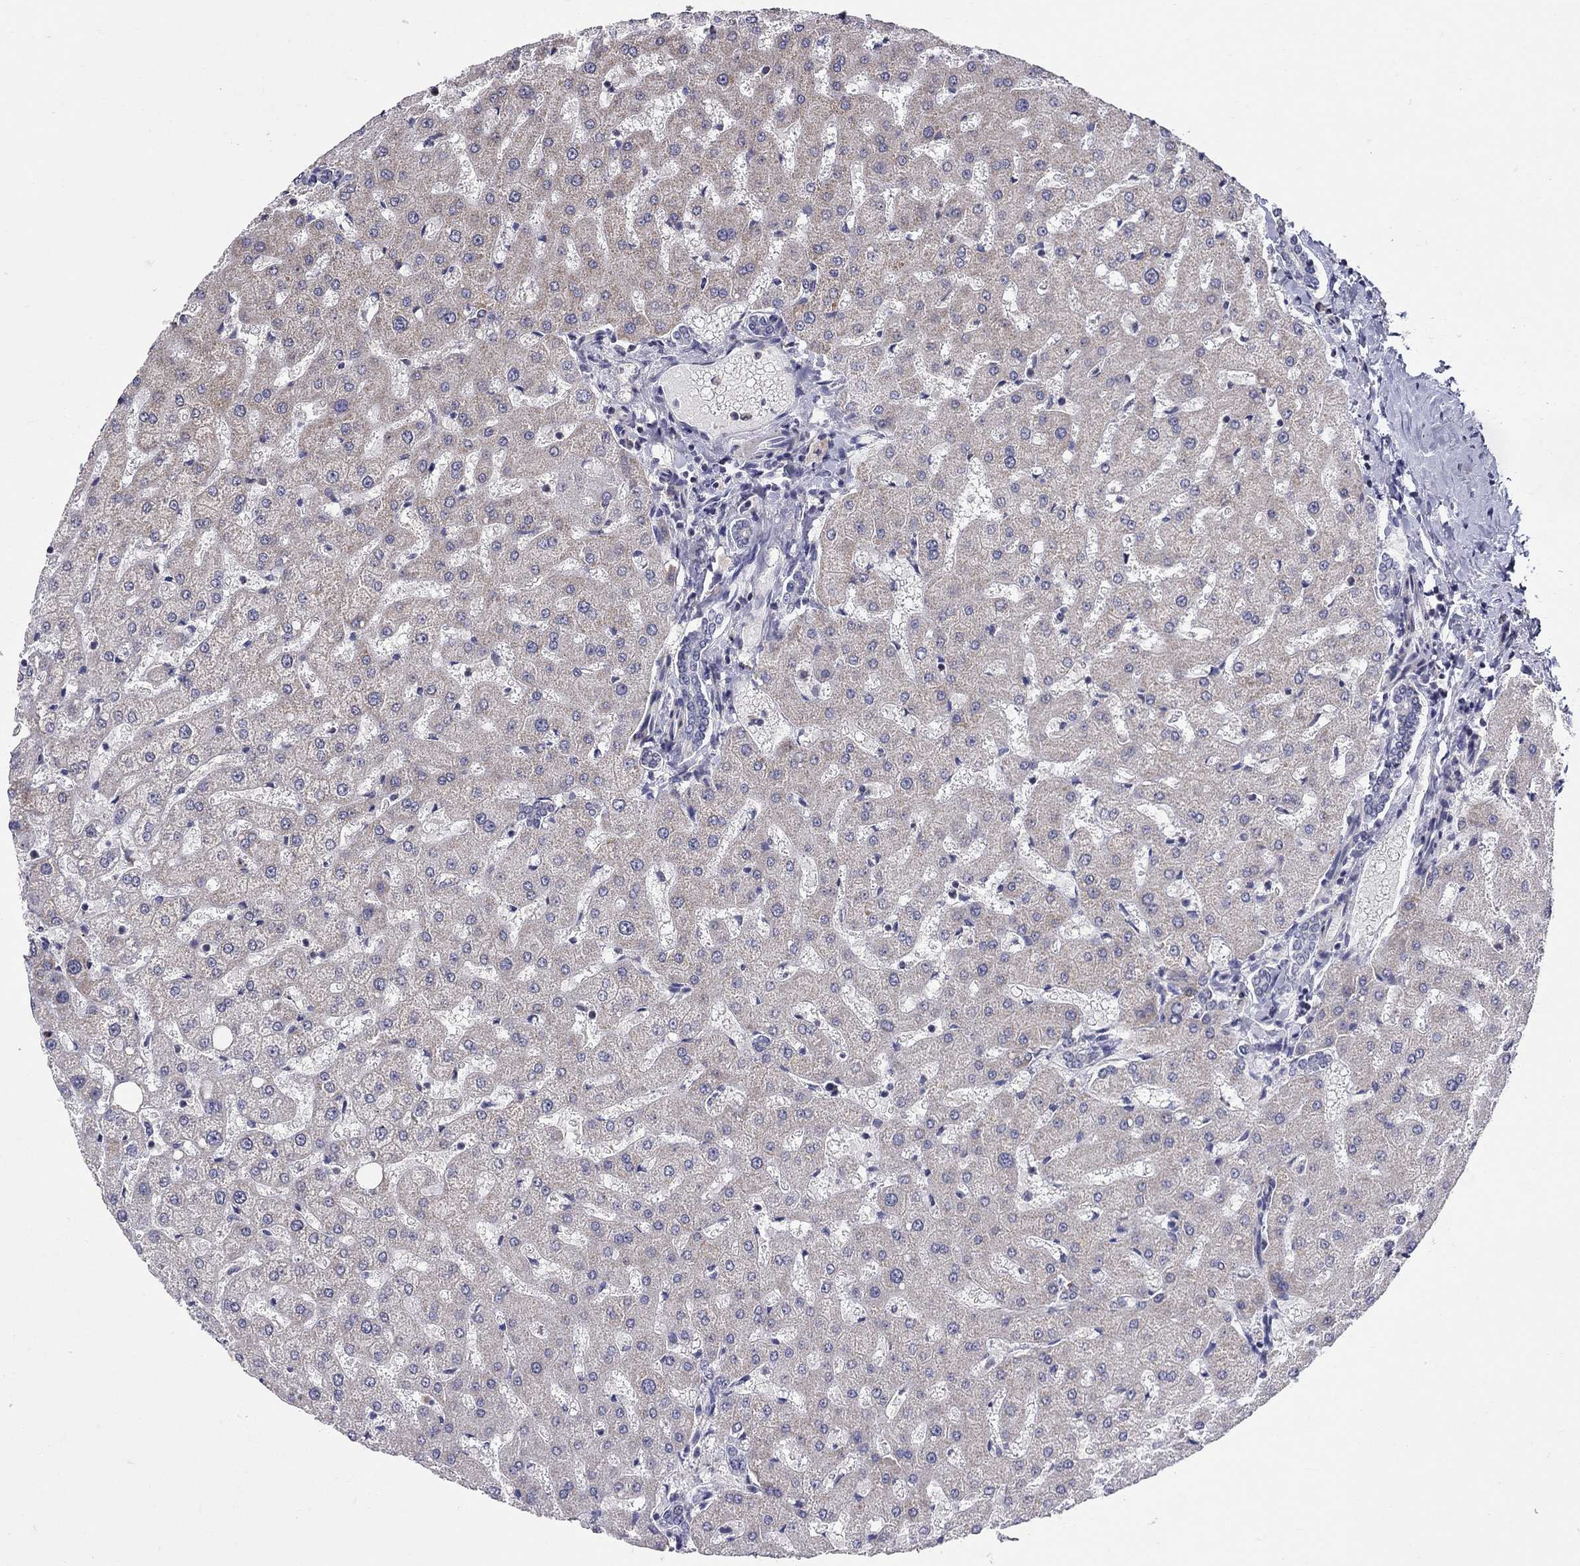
{"staining": {"intensity": "negative", "quantity": "none", "location": "none"}, "tissue": "liver", "cell_type": "Cholangiocytes", "image_type": "normal", "snomed": [{"axis": "morphology", "description": "Normal tissue, NOS"}, {"axis": "topography", "description": "Liver"}], "caption": "High power microscopy photomicrograph of an immunohistochemistry histopathology image of benign liver, revealing no significant staining in cholangiocytes.", "gene": "HMX2", "patient": {"sex": "female", "age": 50}}